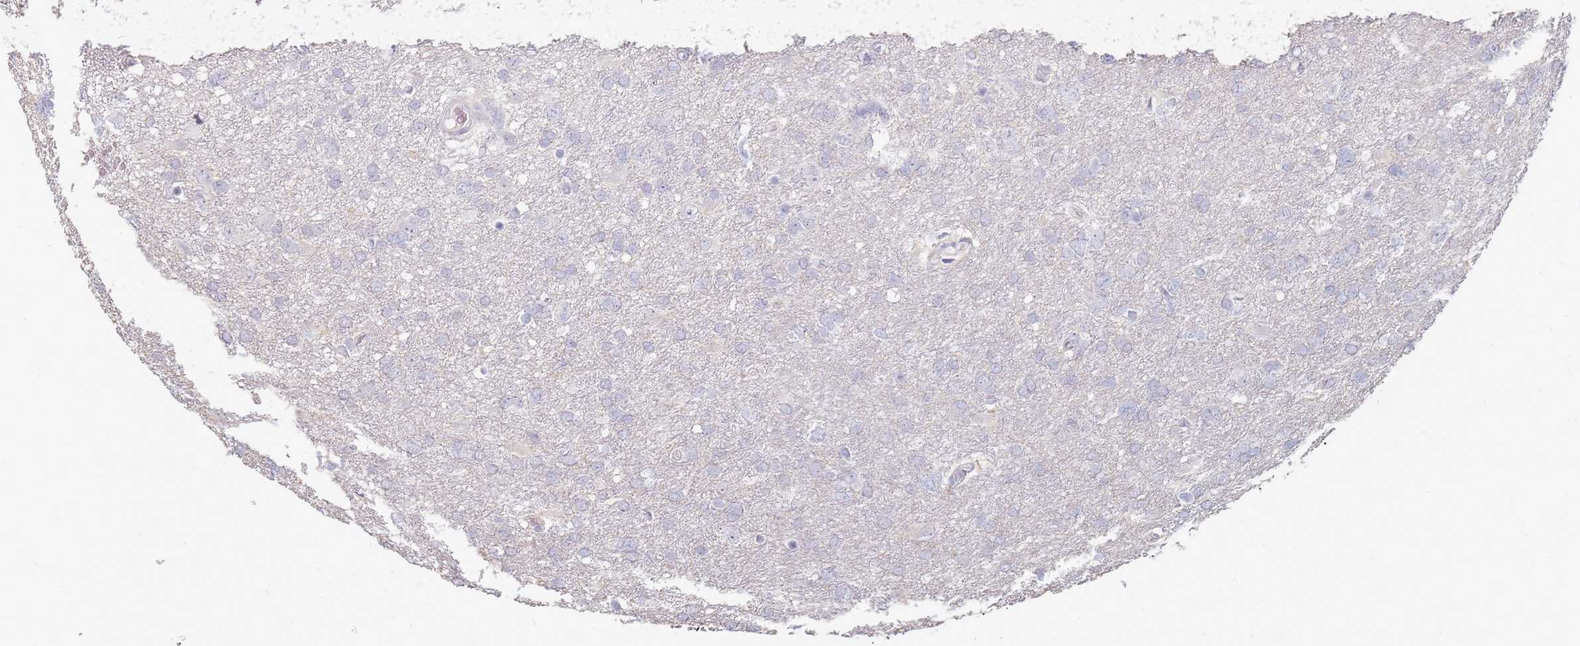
{"staining": {"intensity": "negative", "quantity": "none", "location": "none"}, "tissue": "glioma", "cell_type": "Tumor cells", "image_type": "cancer", "snomed": [{"axis": "morphology", "description": "Glioma, malignant, High grade"}, {"axis": "topography", "description": "Brain"}], "caption": "Immunohistochemical staining of human glioma exhibits no significant staining in tumor cells. (IHC, brightfield microscopy, high magnification).", "gene": "DNAH11", "patient": {"sex": "male", "age": 61}}